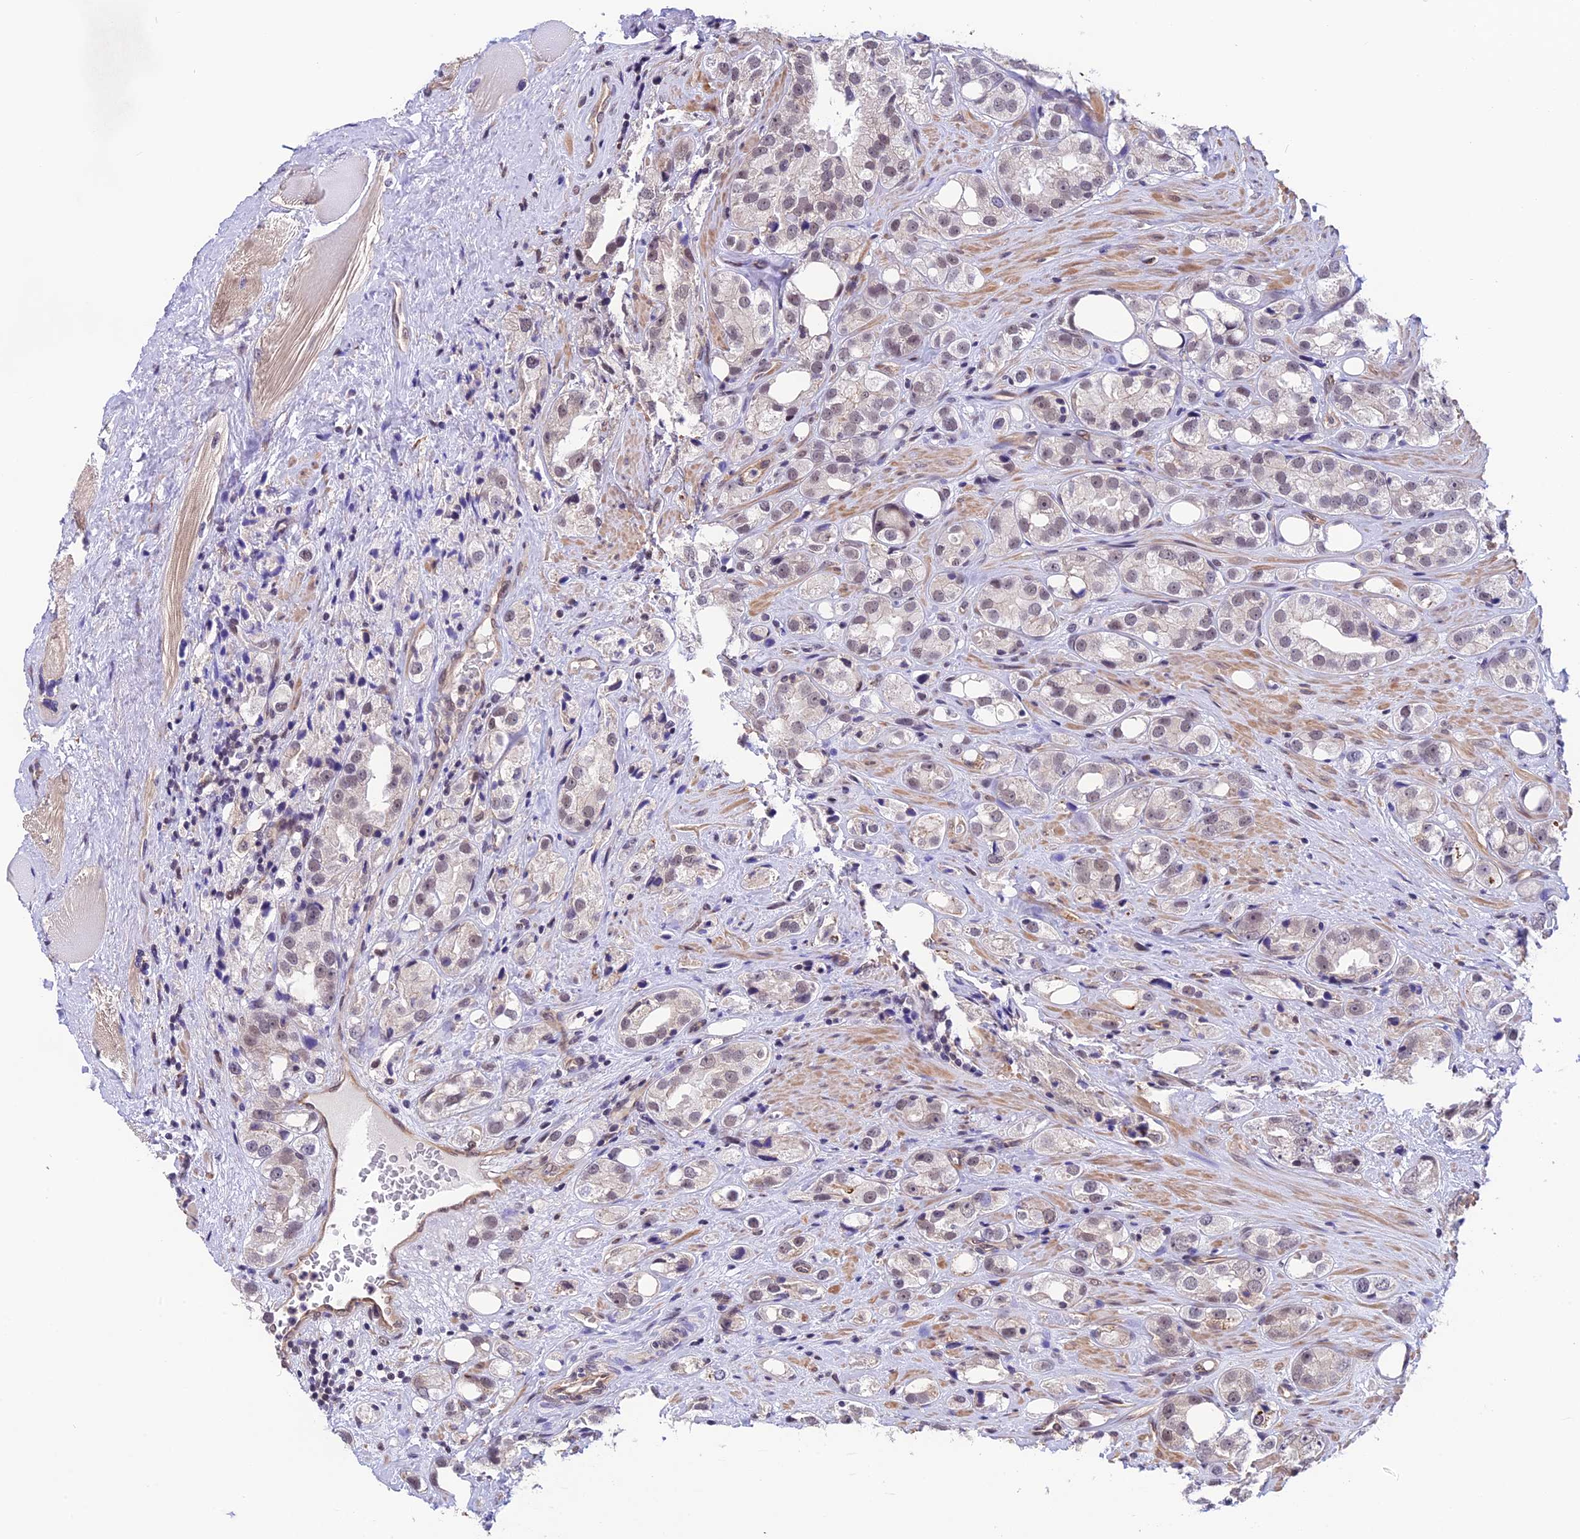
{"staining": {"intensity": "negative", "quantity": "none", "location": "none"}, "tissue": "prostate cancer", "cell_type": "Tumor cells", "image_type": "cancer", "snomed": [{"axis": "morphology", "description": "Adenocarcinoma, NOS"}, {"axis": "topography", "description": "Prostate"}], "caption": "Immunohistochemical staining of prostate adenocarcinoma reveals no significant staining in tumor cells. Nuclei are stained in blue.", "gene": "ZC3H4", "patient": {"sex": "male", "age": 79}}